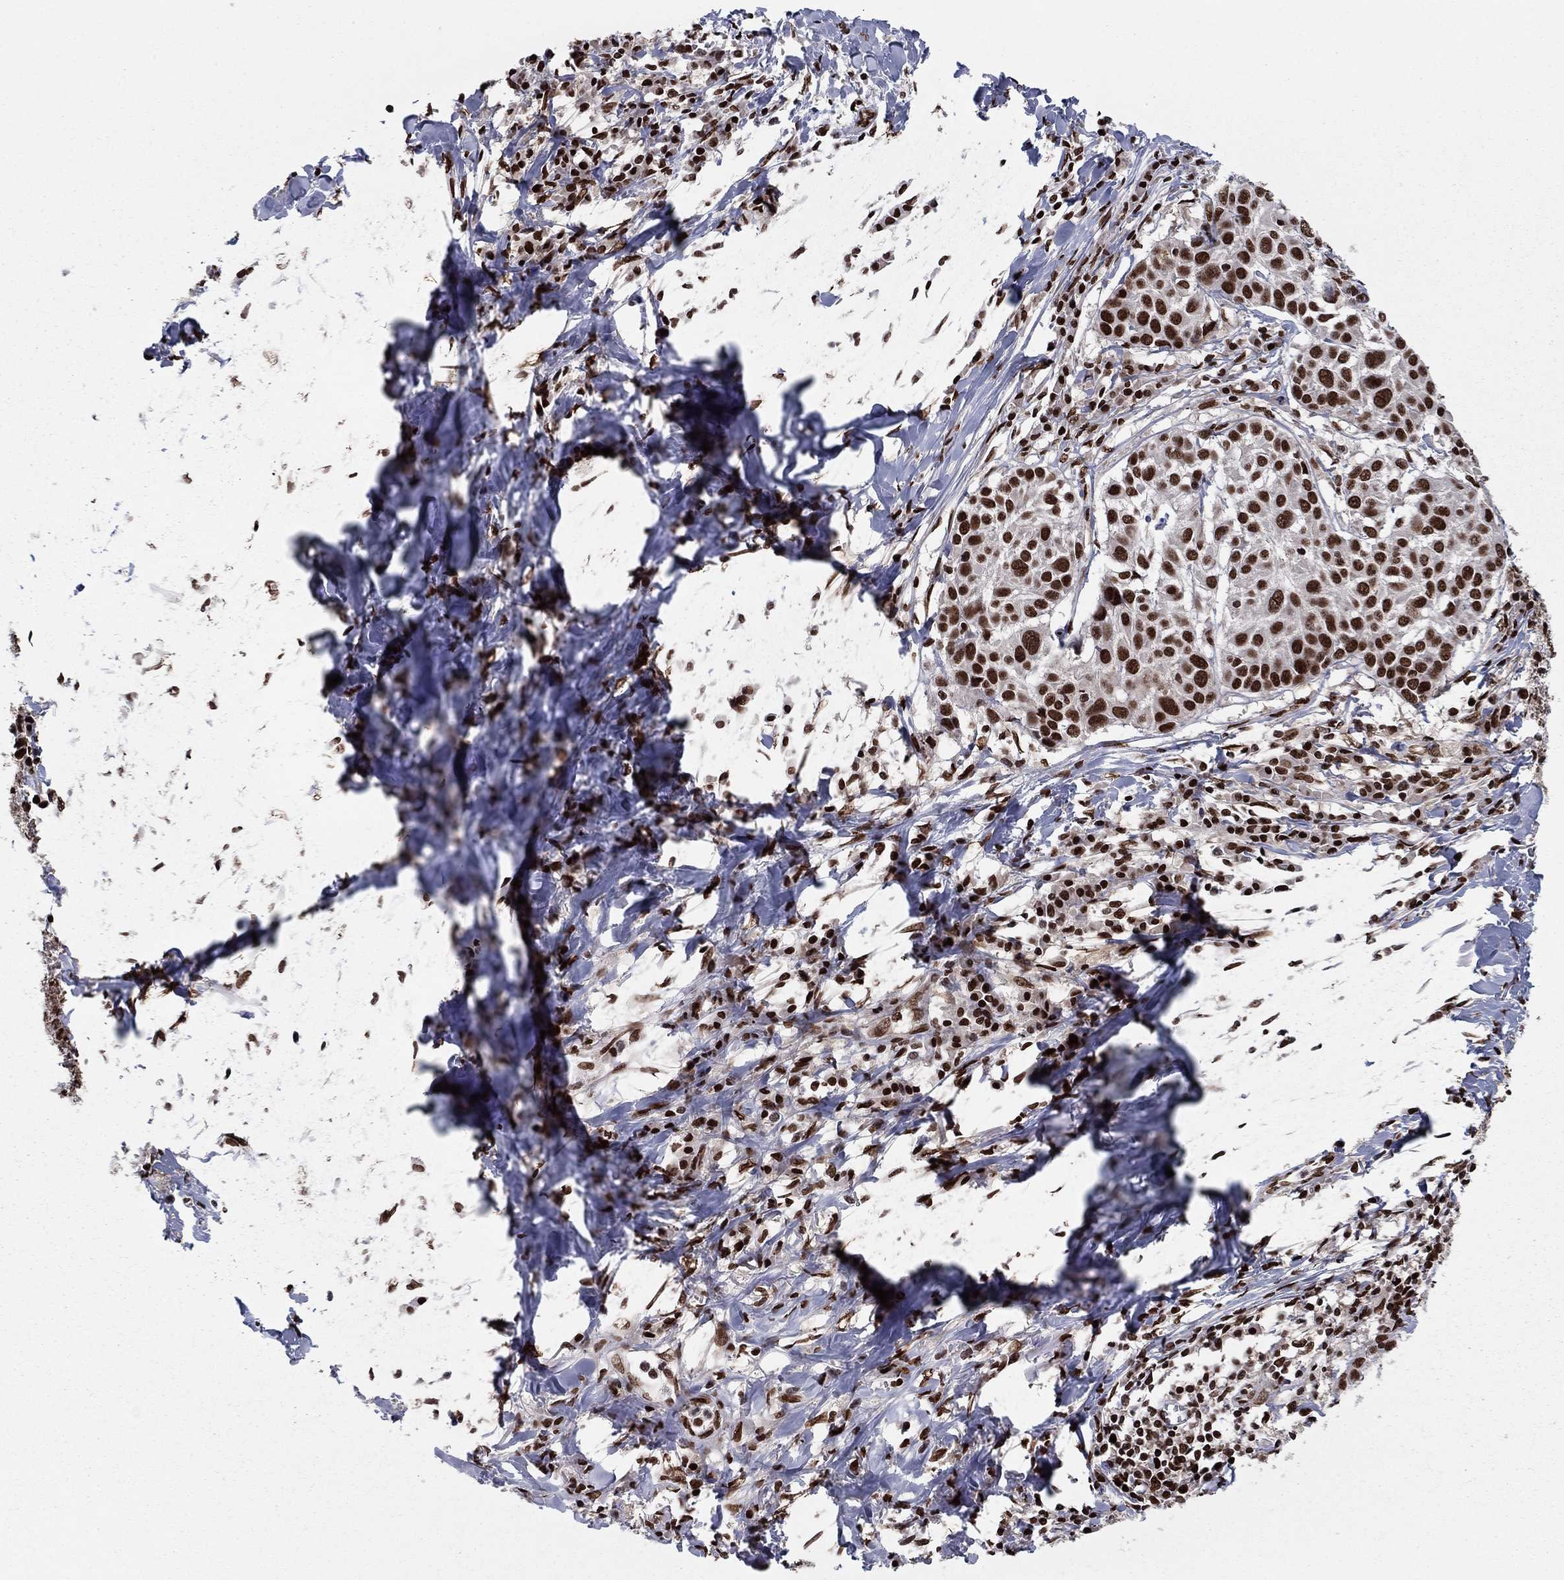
{"staining": {"intensity": "strong", "quantity": ">75%", "location": "nuclear"}, "tissue": "lung cancer", "cell_type": "Tumor cells", "image_type": "cancer", "snomed": [{"axis": "morphology", "description": "Squamous cell carcinoma, NOS"}, {"axis": "topography", "description": "Lung"}], "caption": "There is high levels of strong nuclear staining in tumor cells of lung cancer (squamous cell carcinoma), as demonstrated by immunohistochemical staining (brown color).", "gene": "USP54", "patient": {"sex": "male", "age": 57}}